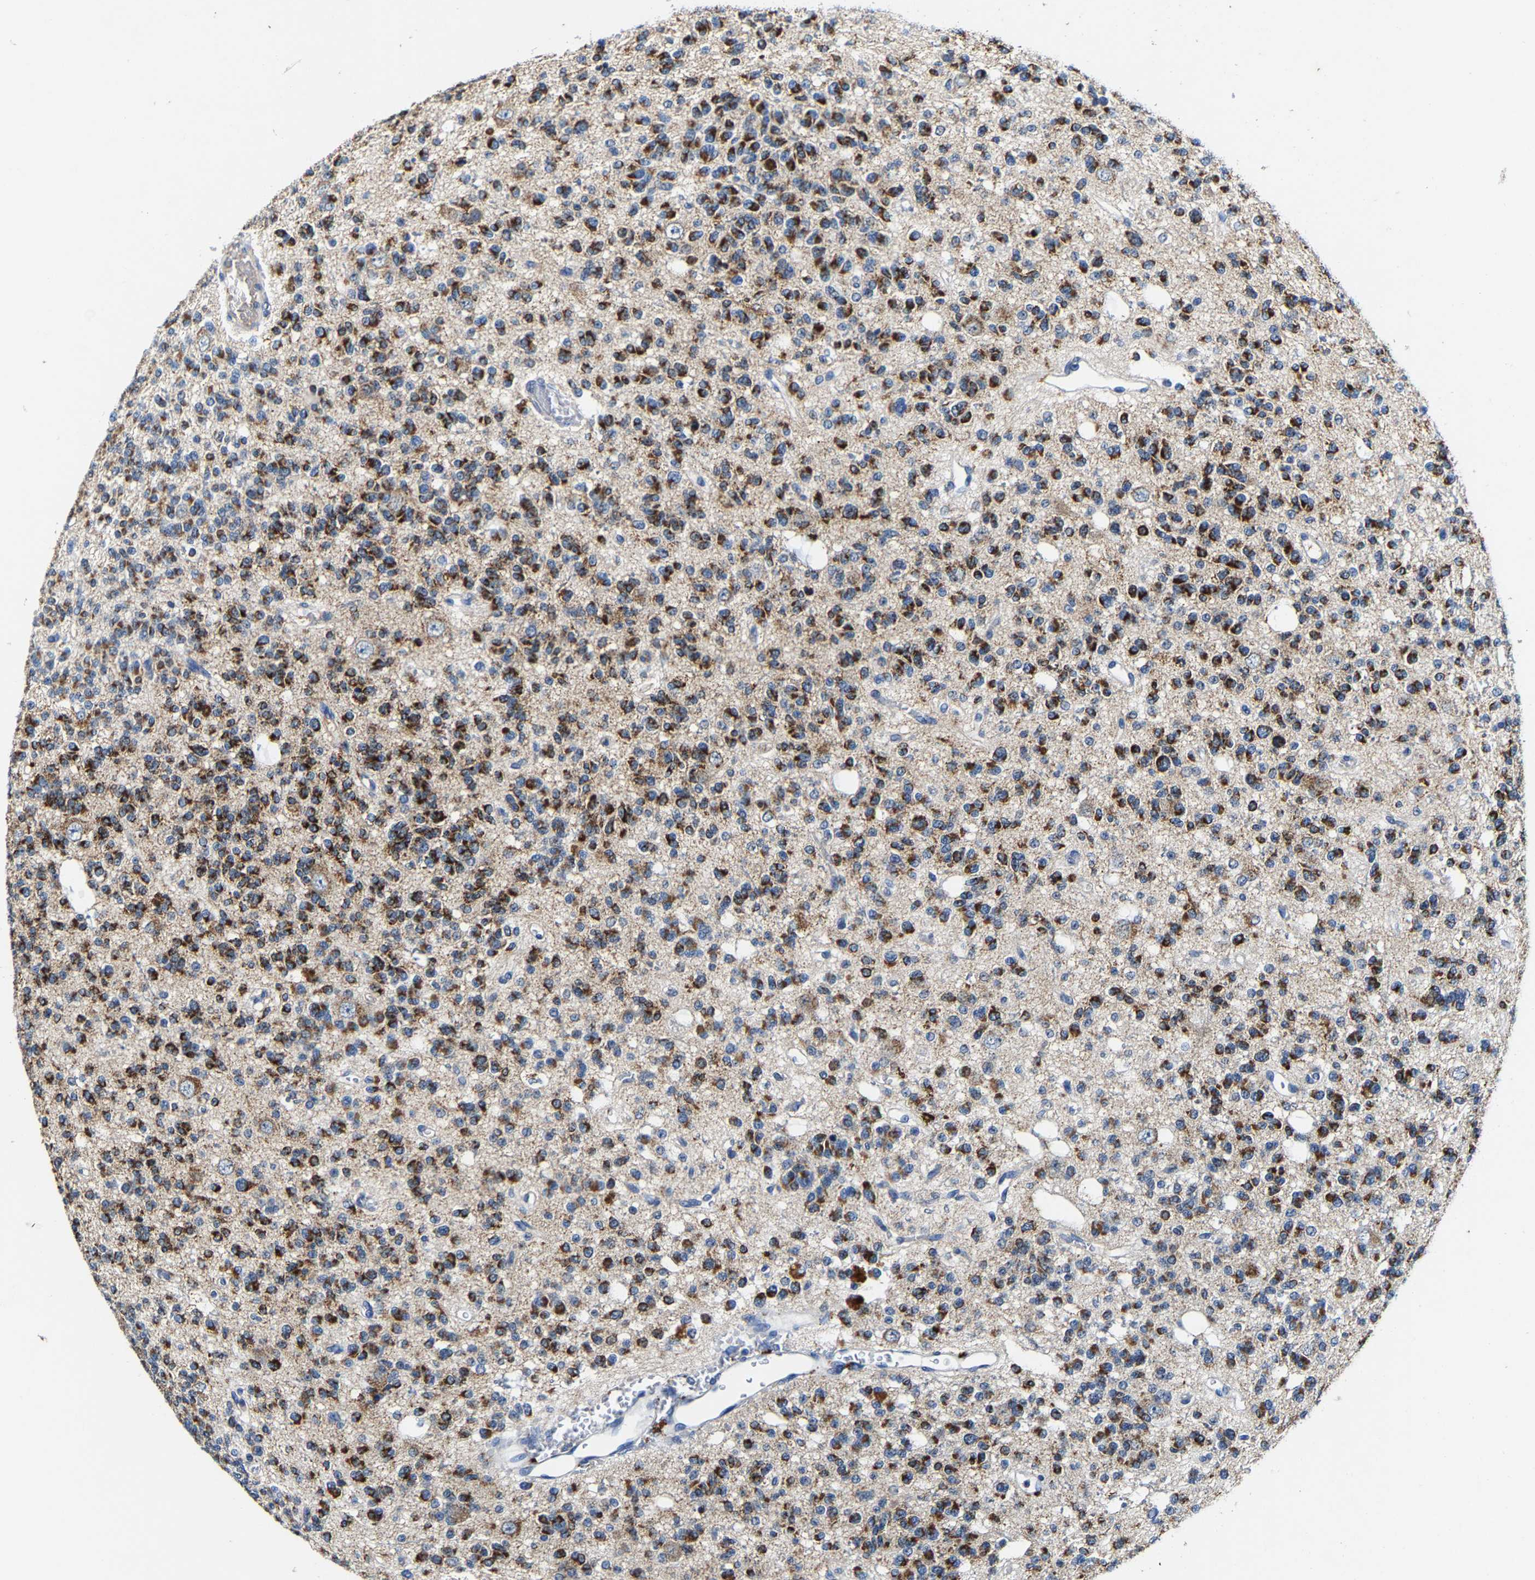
{"staining": {"intensity": "strong", "quantity": ">75%", "location": "cytoplasmic/membranous"}, "tissue": "glioma", "cell_type": "Tumor cells", "image_type": "cancer", "snomed": [{"axis": "morphology", "description": "Glioma, malignant, Low grade"}, {"axis": "topography", "description": "Brain"}], "caption": "Immunohistochemistry photomicrograph of human glioma stained for a protein (brown), which shows high levels of strong cytoplasmic/membranous positivity in about >75% of tumor cells.", "gene": "SLC25A25", "patient": {"sex": "male", "age": 38}}